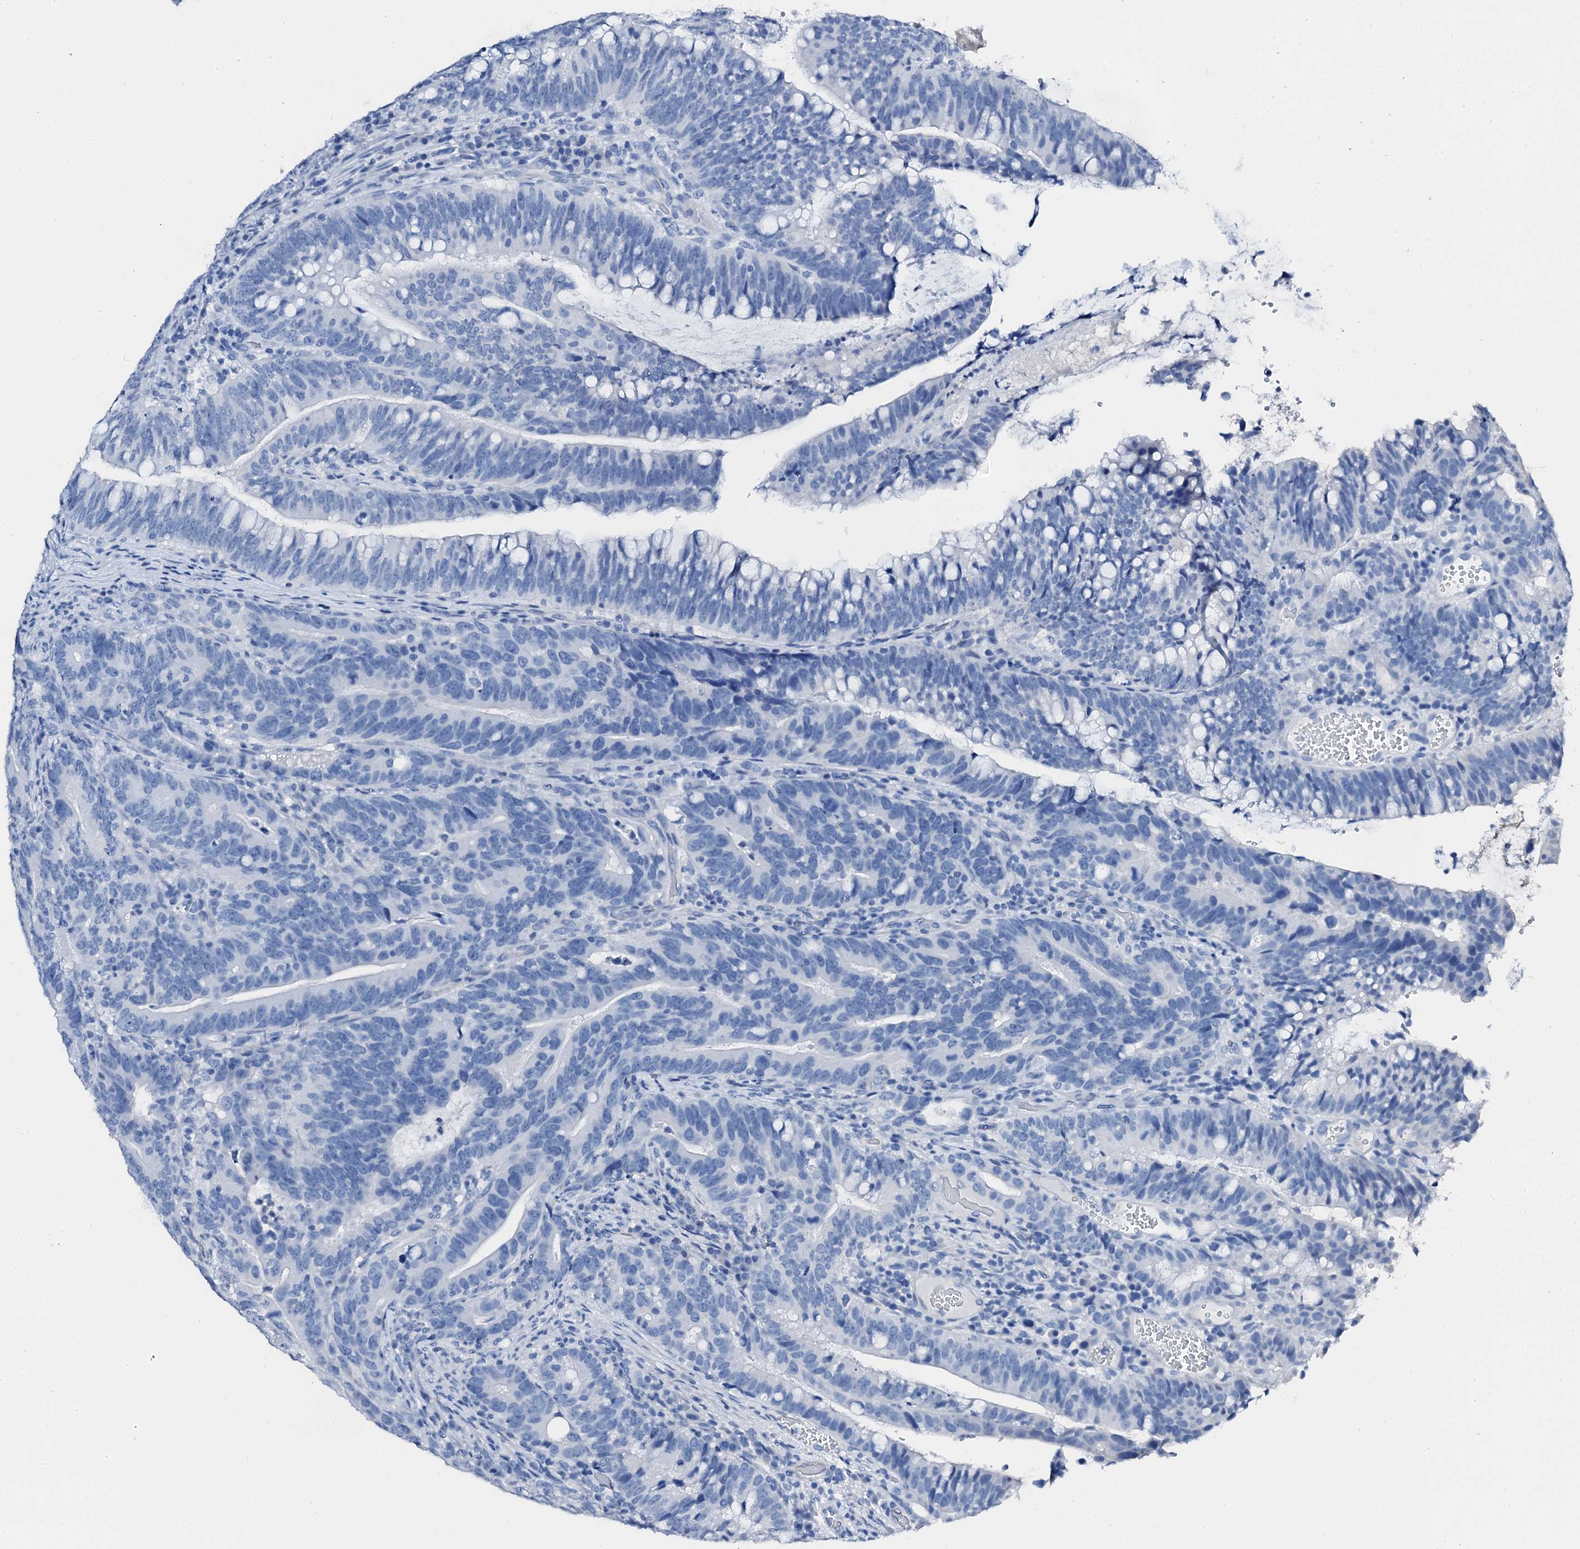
{"staining": {"intensity": "negative", "quantity": "none", "location": "none"}, "tissue": "colorectal cancer", "cell_type": "Tumor cells", "image_type": "cancer", "snomed": [{"axis": "morphology", "description": "Adenocarcinoma, NOS"}, {"axis": "topography", "description": "Colon"}], "caption": "Colorectal cancer (adenocarcinoma) stained for a protein using immunohistochemistry (IHC) reveals no staining tumor cells.", "gene": "PTH", "patient": {"sex": "female", "age": 66}}